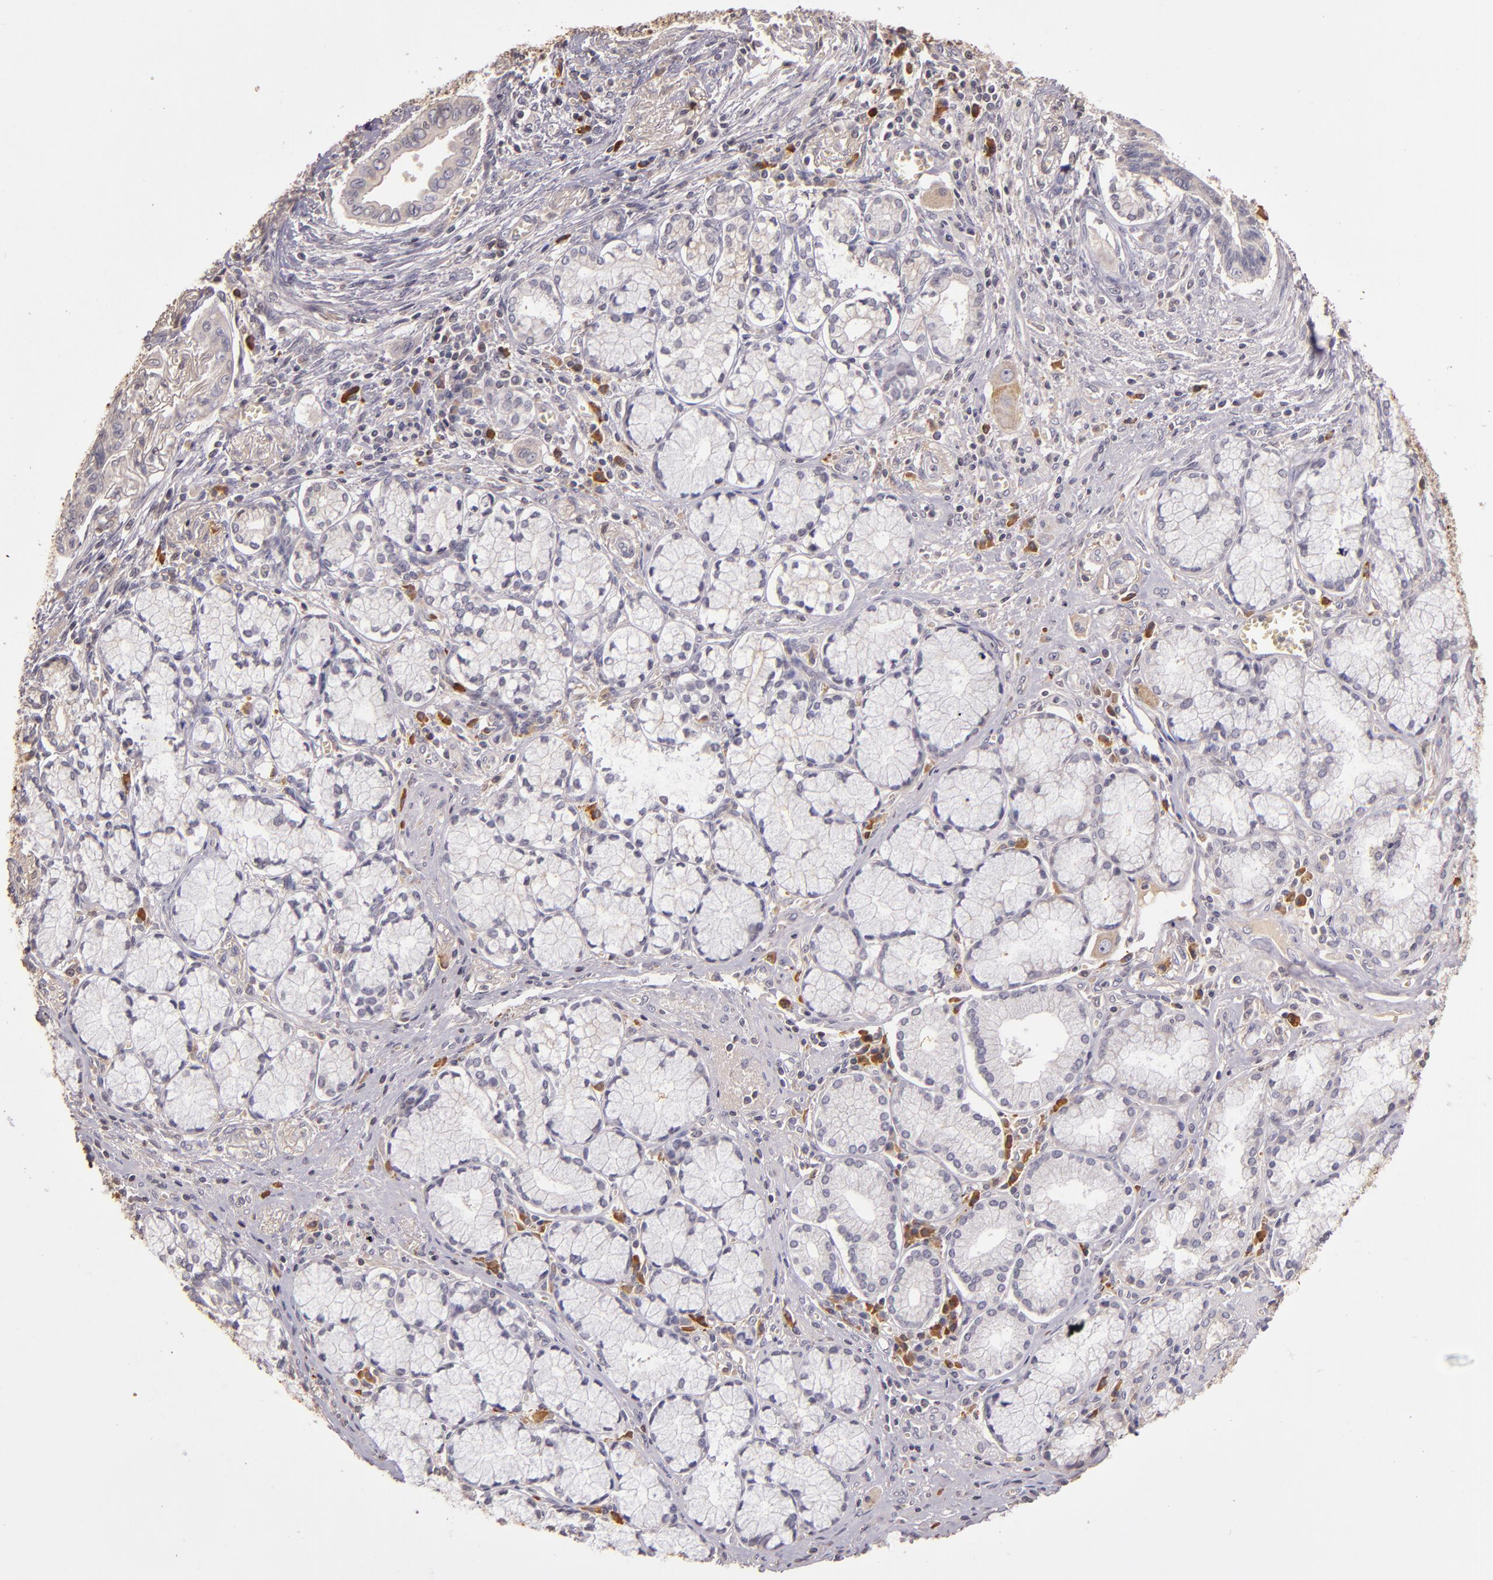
{"staining": {"intensity": "weak", "quantity": ">75%", "location": "cytoplasmic/membranous"}, "tissue": "pancreatic cancer", "cell_type": "Tumor cells", "image_type": "cancer", "snomed": [{"axis": "morphology", "description": "Adenocarcinoma, NOS"}, {"axis": "topography", "description": "Pancreas"}], "caption": "Pancreatic cancer tissue exhibits weak cytoplasmic/membranous expression in about >75% of tumor cells, visualized by immunohistochemistry.", "gene": "ABL1", "patient": {"sex": "male", "age": 77}}